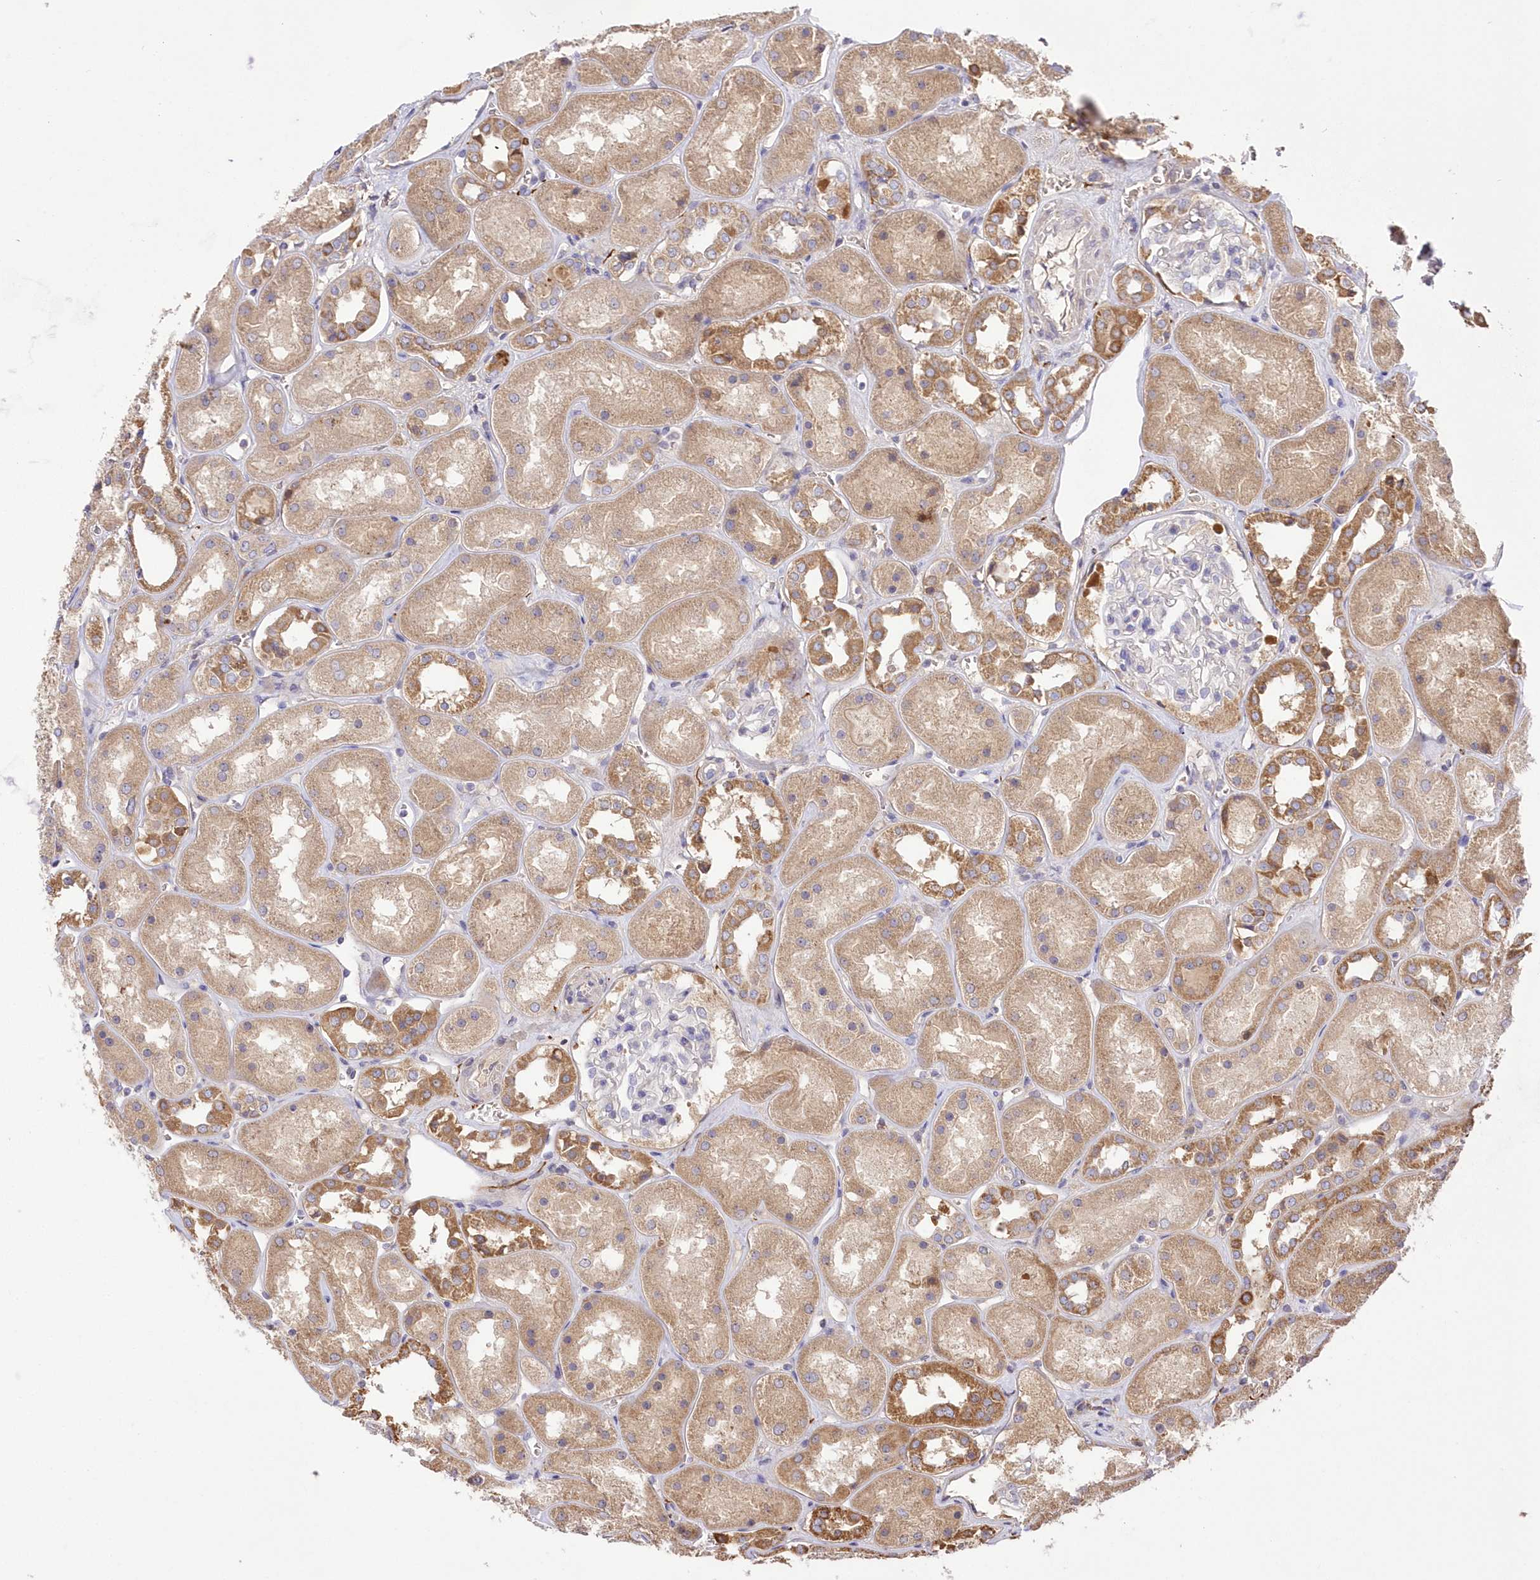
{"staining": {"intensity": "negative", "quantity": "none", "location": "none"}, "tissue": "kidney", "cell_type": "Cells in glomeruli", "image_type": "normal", "snomed": [{"axis": "morphology", "description": "Normal tissue, NOS"}, {"axis": "topography", "description": "Kidney"}], "caption": "This is an immunohistochemistry (IHC) photomicrograph of normal human kidney. There is no expression in cells in glomeruli.", "gene": "FCHO2", "patient": {"sex": "male", "age": 70}}